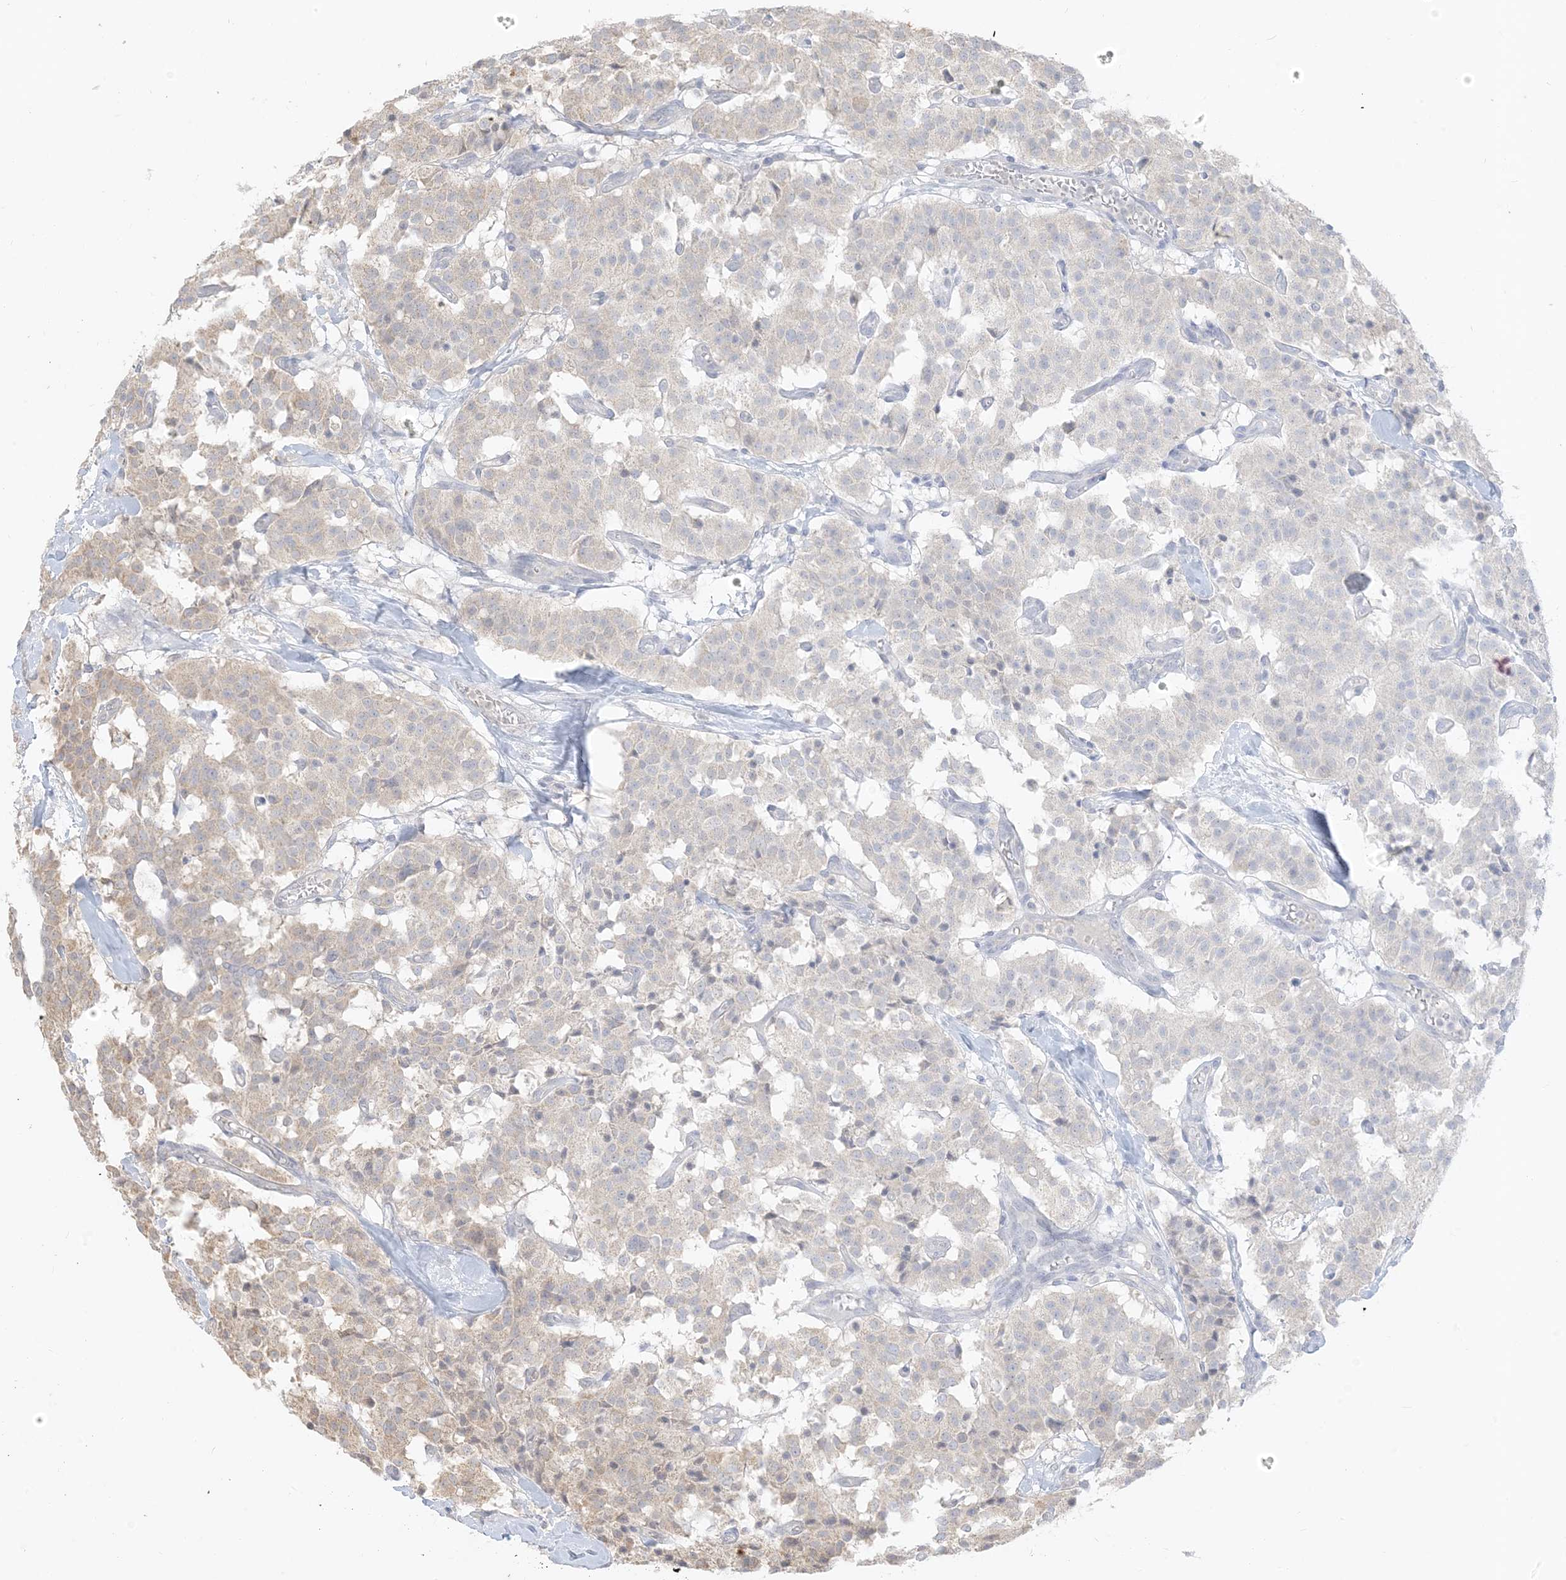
{"staining": {"intensity": "weak", "quantity": "25%-75%", "location": "cytoplasmic/membranous"}, "tissue": "carcinoid", "cell_type": "Tumor cells", "image_type": "cancer", "snomed": [{"axis": "morphology", "description": "Carcinoid, malignant, NOS"}, {"axis": "topography", "description": "Lung"}], "caption": "Carcinoid tissue displays weak cytoplasmic/membranous staining in about 25%-75% of tumor cells", "gene": "MCOLN1", "patient": {"sex": "male", "age": 30}}